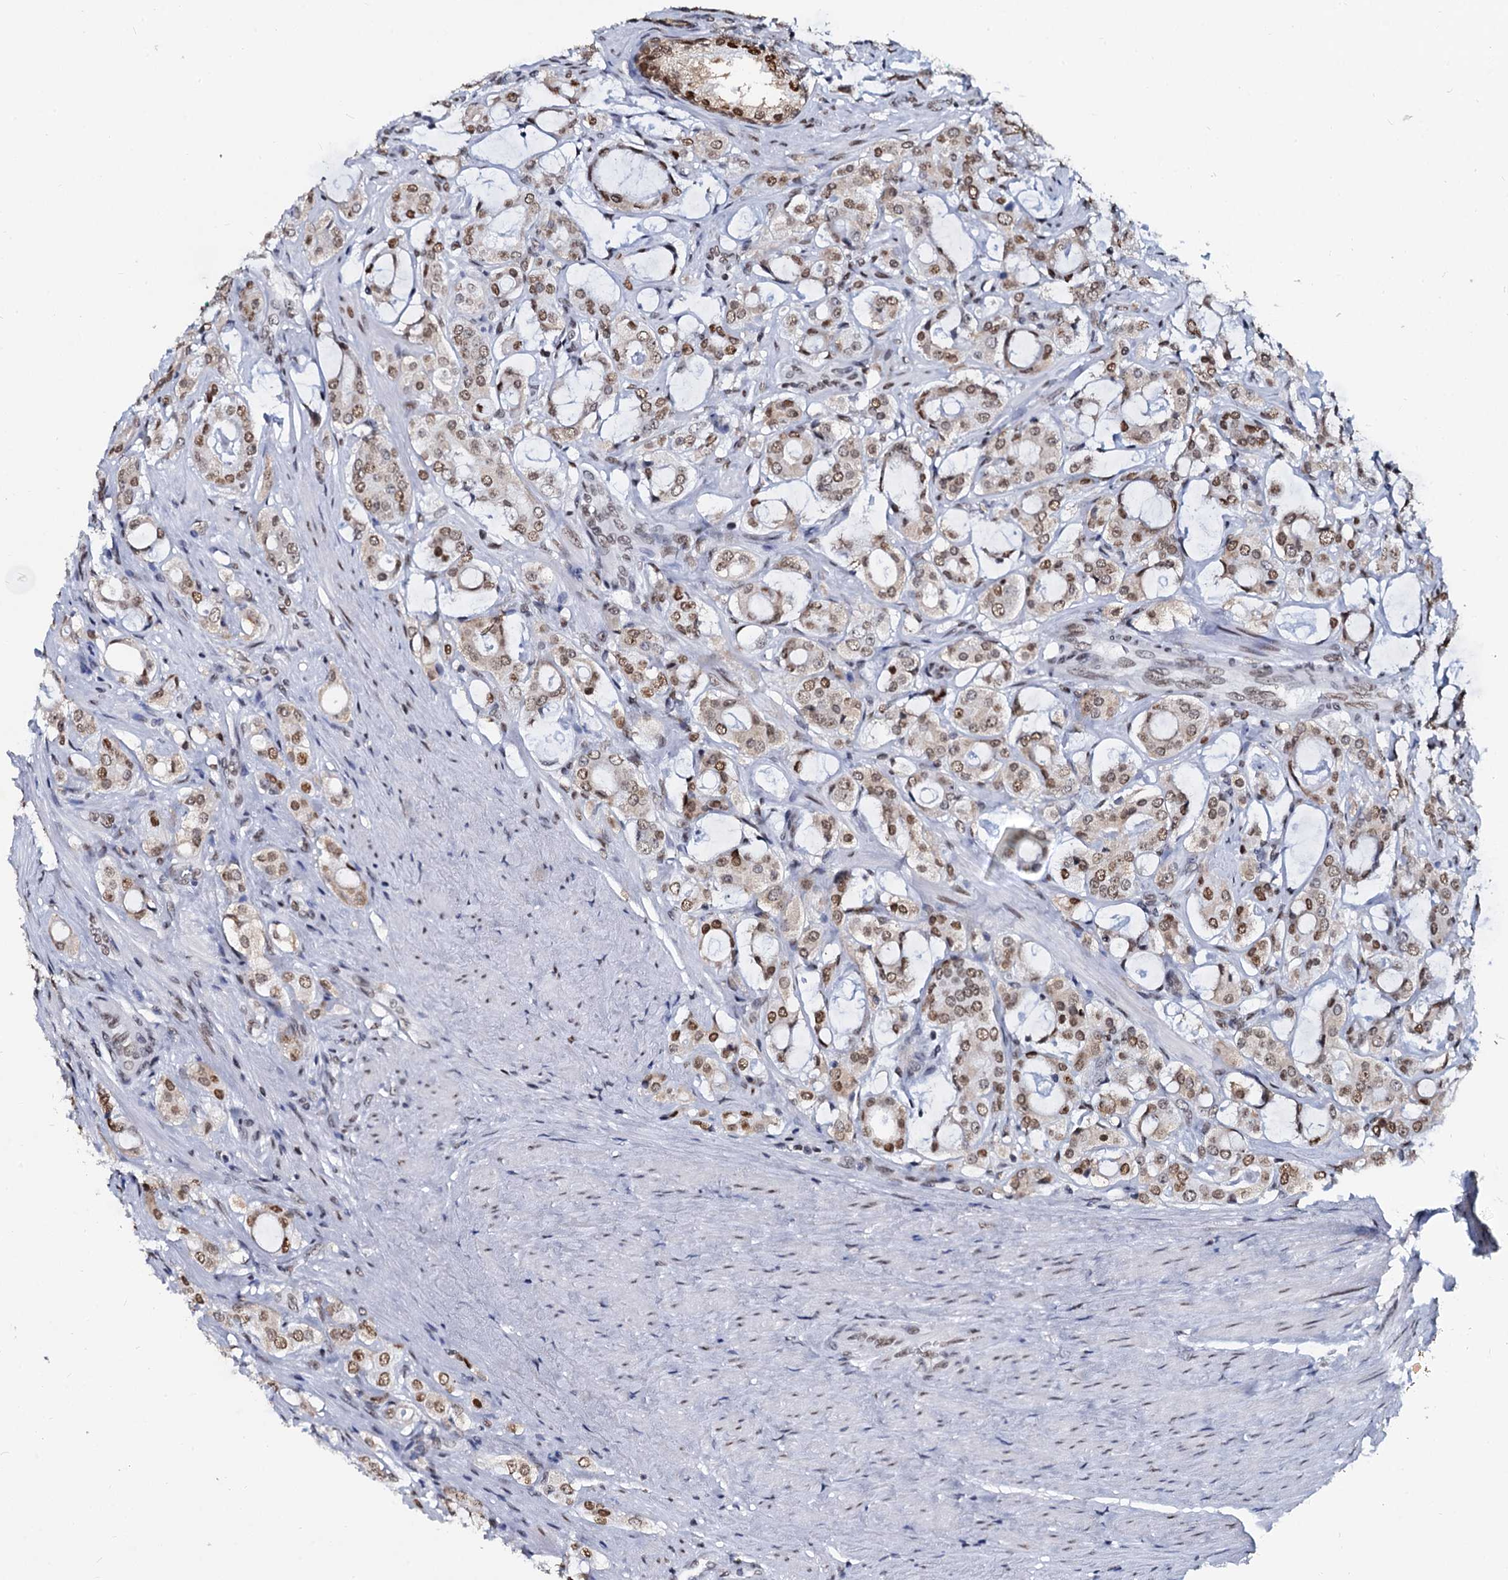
{"staining": {"intensity": "moderate", "quantity": ">75%", "location": "nuclear"}, "tissue": "prostate cancer", "cell_type": "Tumor cells", "image_type": "cancer", "snomed": [{"axis": "morphology", "description": "Adenocarcinoma, High grade"}, {"axis": "topography", "description": "Prostate"}], "caption": "Immunohistochemistry of adenocarcinoma (high-grade) (prostate) shows medium levels of moderate nuclear staining in approximately >75% of tumor cells.", "gene": "CMAS", "patient": {"sex": "male", "age": 63}}